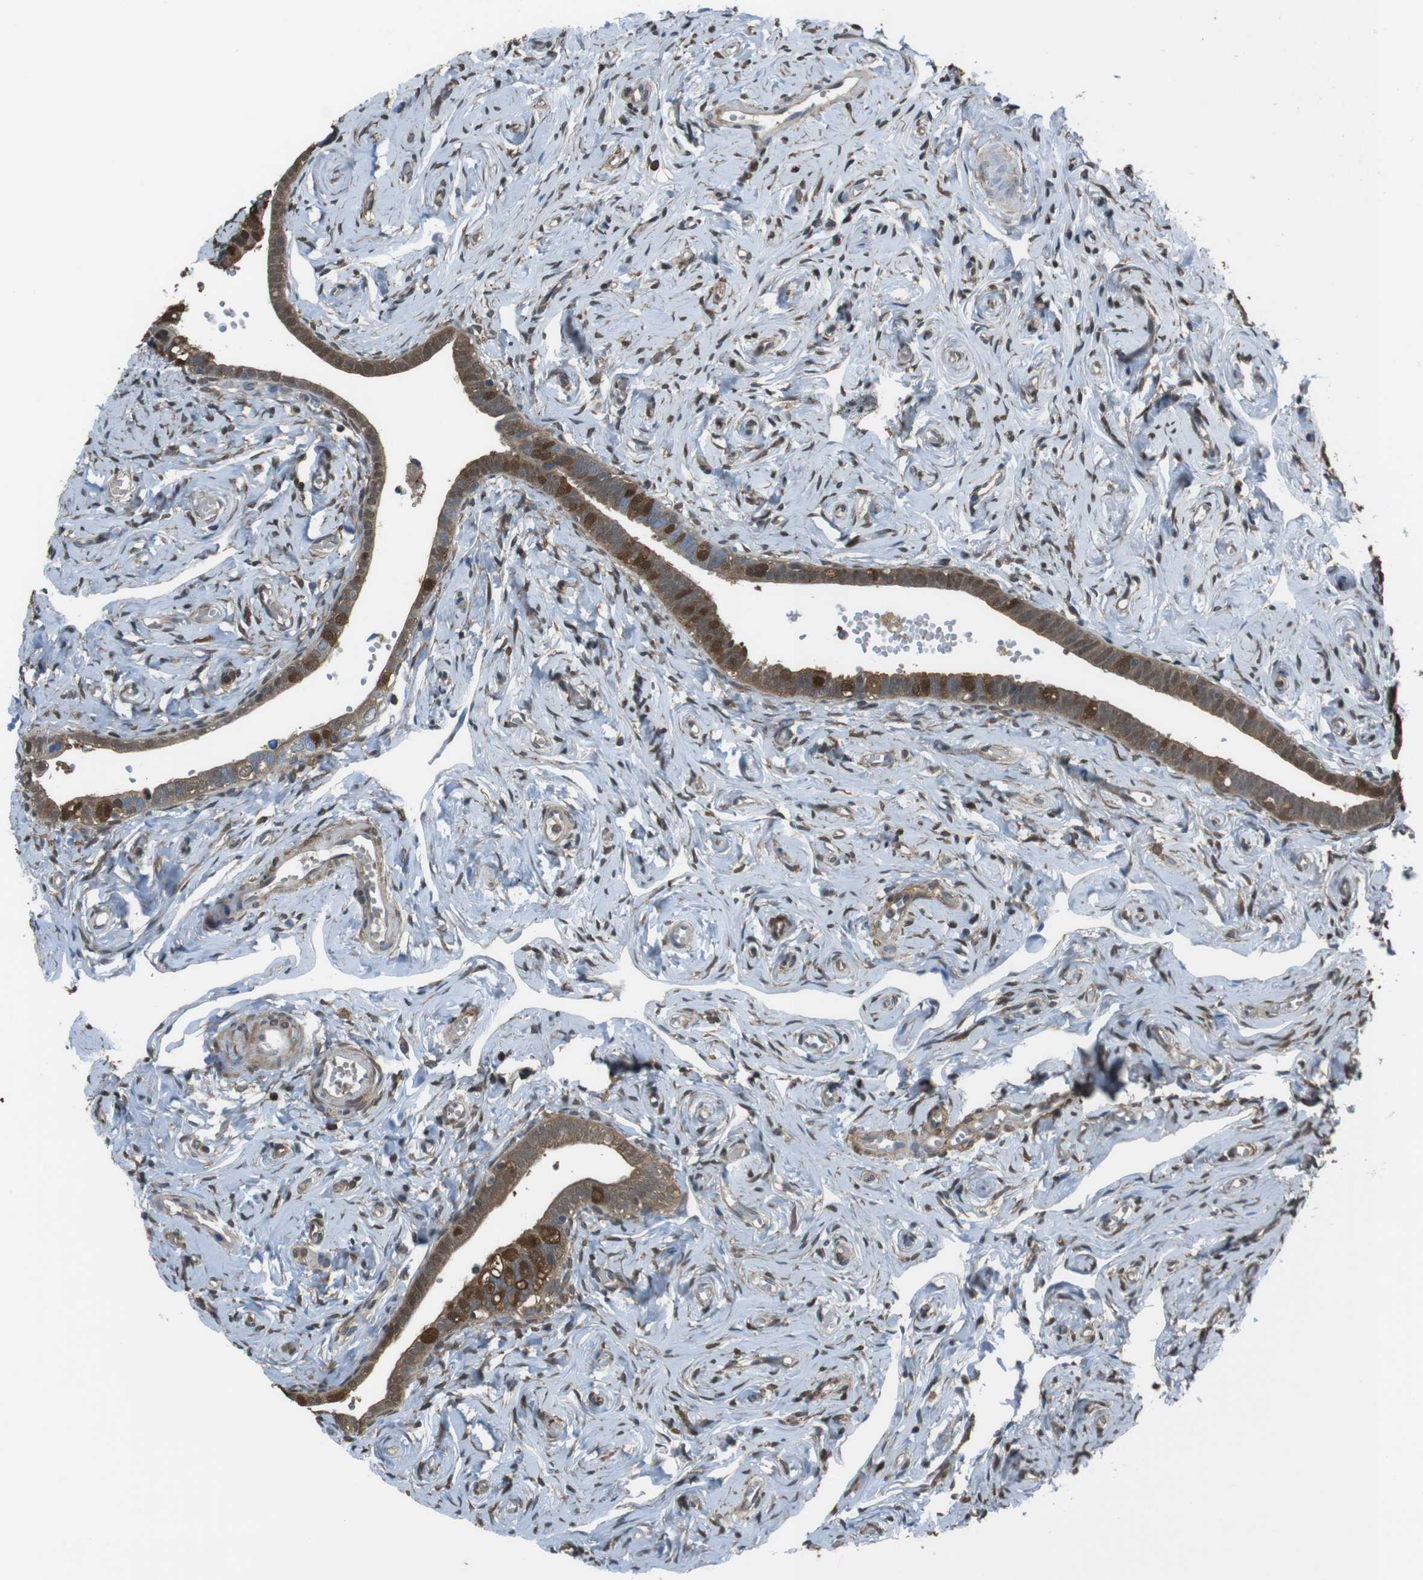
{"staining": {"intensity": "moderate", "quantity": "25%-75%", "location": "cytoplasmic/membranous,nuclear"}, "tissue": "fallopian tube", "cell_type": "Glandular cells", "image_type": "normal", "snomed": [{"axis": "morphology", "description": "Normal tissue, NOS"}, {"axis": "topography", "description": "Fallopian tube"}], "caption": "Benign fallopian tube was stained to show a protein in brown. There is medium levels of moderate cytoplasmic/membranous,nuclear positivity in approximately 25%-75% of glandular cells.", "gene": "TWSG1", "patient": {"sex": "female", "age": 71}}